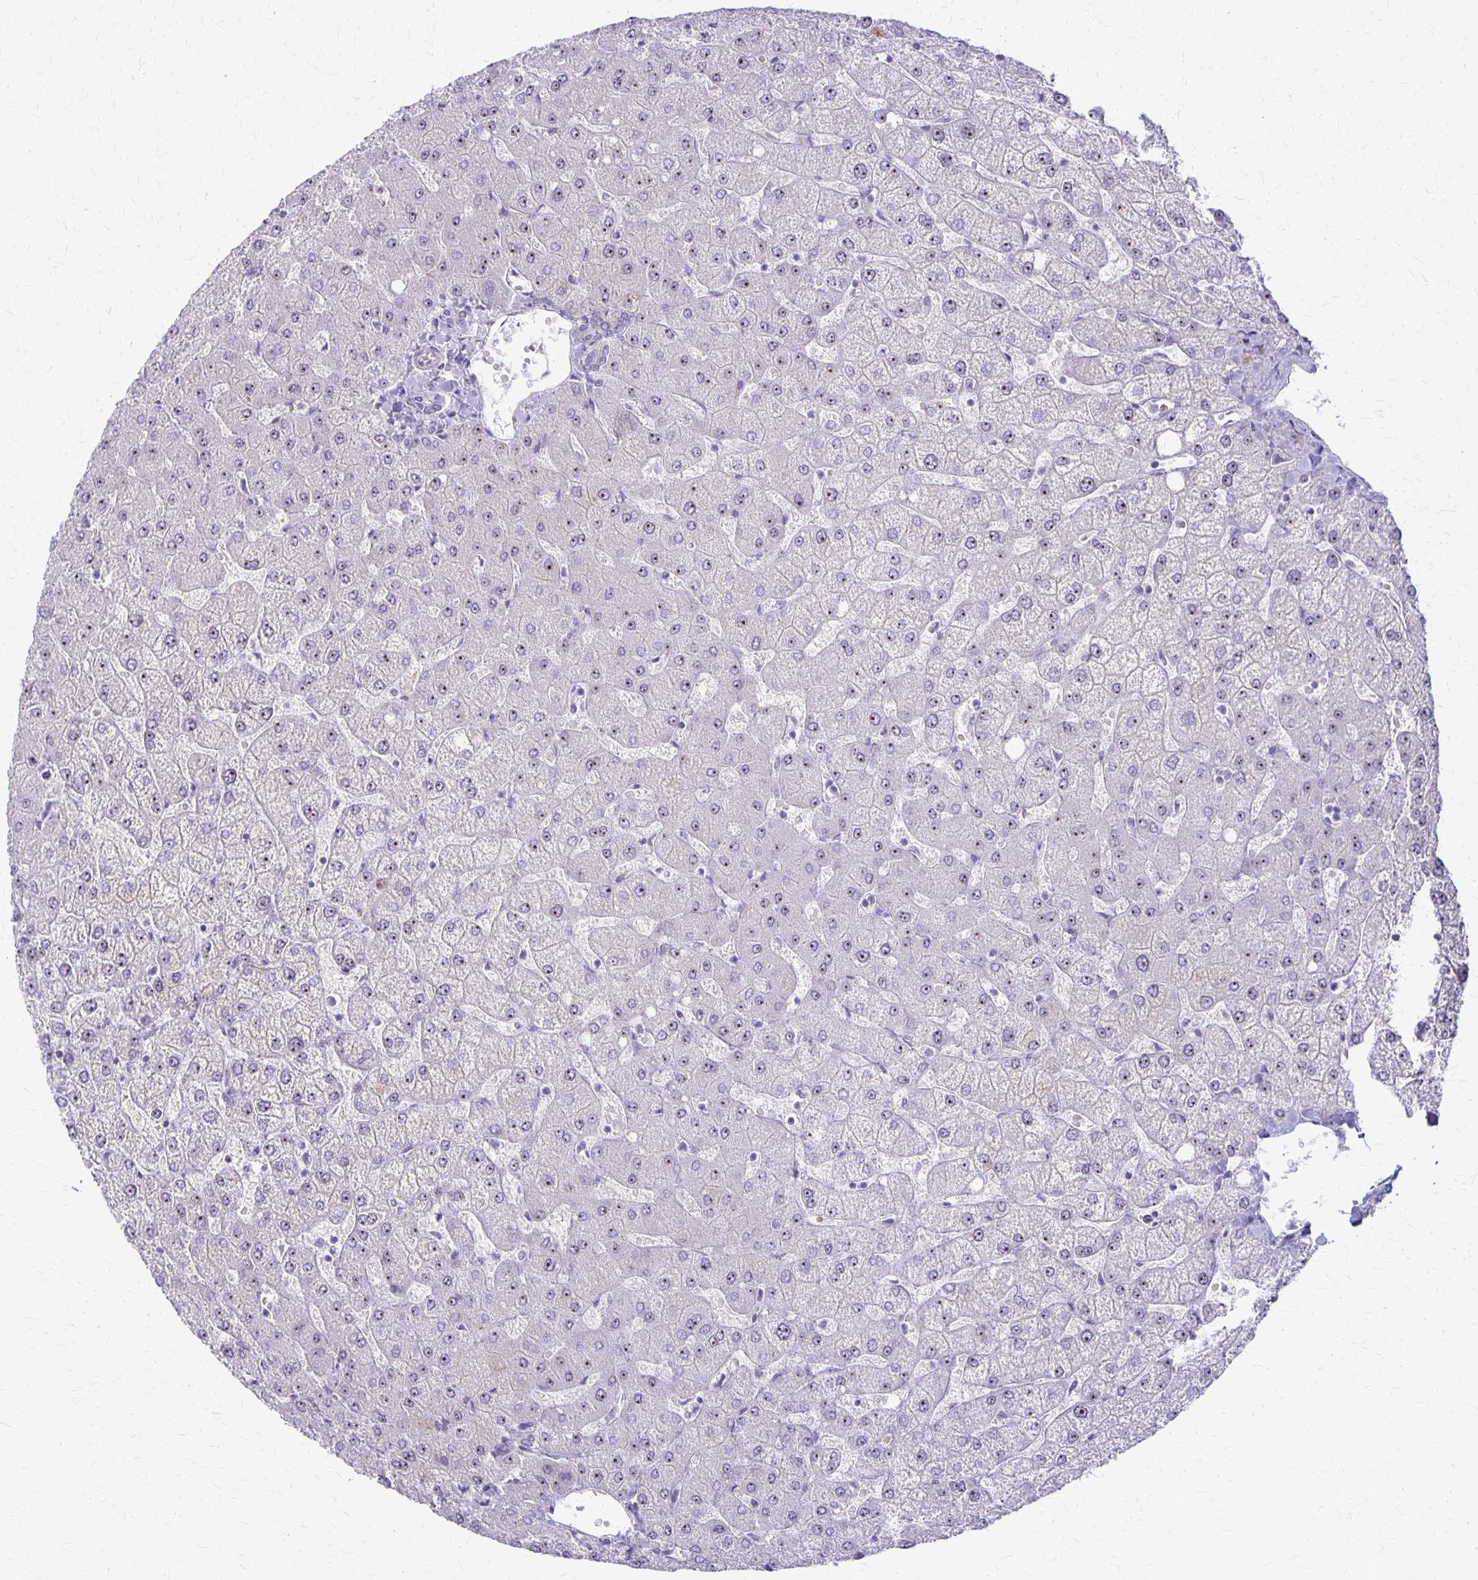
{"staining": {"intensity": "negative", "quantity": "none", "location": "none"}, "tissue": "liver", "cell_type": "Cholangiocytes", "image_type": "normal", "snomed": [{"axis": "morphology", "description": "Normal tissue, NOS"}, {"axis": "topography", "description": "Liver"}], "caption": "Immunohistochemical staining of normal human liver displays no significant expression in cholangiocytes.", "gene": "DLK2", "patient": {"sex": "female", "age": 54}}